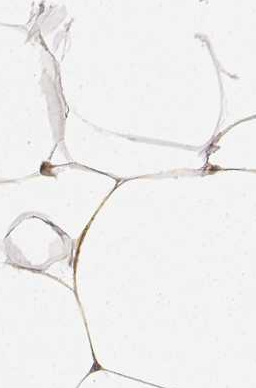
{"staining": {"intensity": "weak", "quantity": "<25%", "location": "cytoplasmic/membranous"}, "tissue": "breast", "cell_type": "Adipocytes", "image_type": "normal", "snomed": [{"axis": "morphology", "description": "Normal tissue, NOS"}, {"axis": "topography", "description": "Breast"}], "caption": "An image of breast stained for a protein displays no brown staining in adipocytes. Brightfield microscopy of IHC stained with DAB (3,3'-diaminobenzidine) (brown) and hematoxylin (blue), captured at high magnification.", "gene": "LAMA4", "patient": {"sex": "female", "age": 32}}